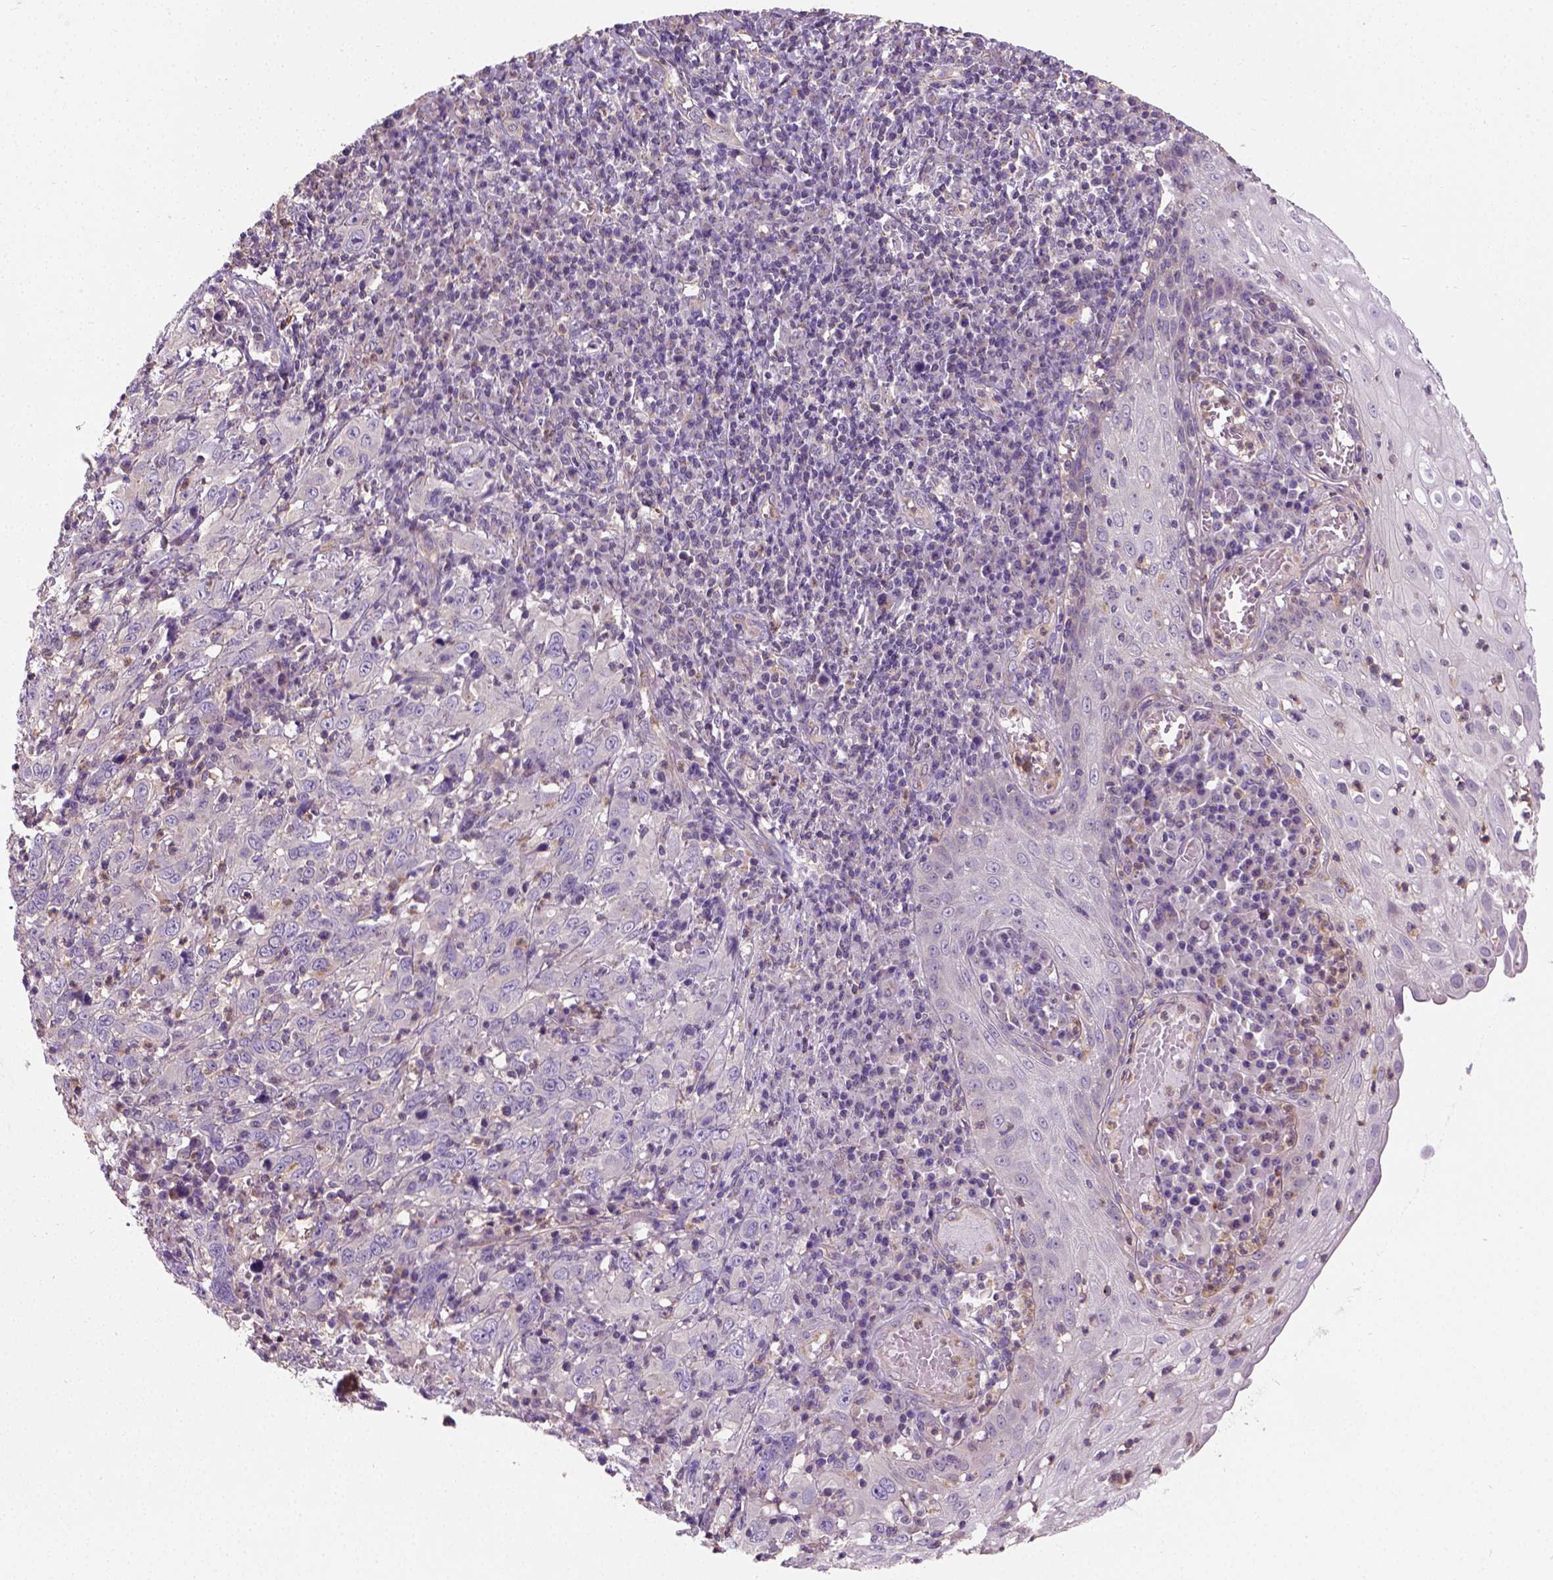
{"staining": {"intensity": "weak", "quantity": "<25%", "location": "cytoplasmic/membranous"}, "tissue": "cervical cancer", "cell_type": "Tumor cells", "image_type": "cancer", "snomed": [{"axis": "morphology", "description": "Squamous cell carcinoma, NOS"}, {"axis": "topography", "description": "Cervix"}], "caption": "A high-resolution histopathology image shows immunohistochemistry staining of squamous cell carcinoma (cervical), which shows no significant staining in tumor cells. (DAB immunohistochemistry (IHC) visualized using brightfield microscopy, high magnification).", "gene": "CRACR2A", "patient": {"sex": "female", "age": 46}}